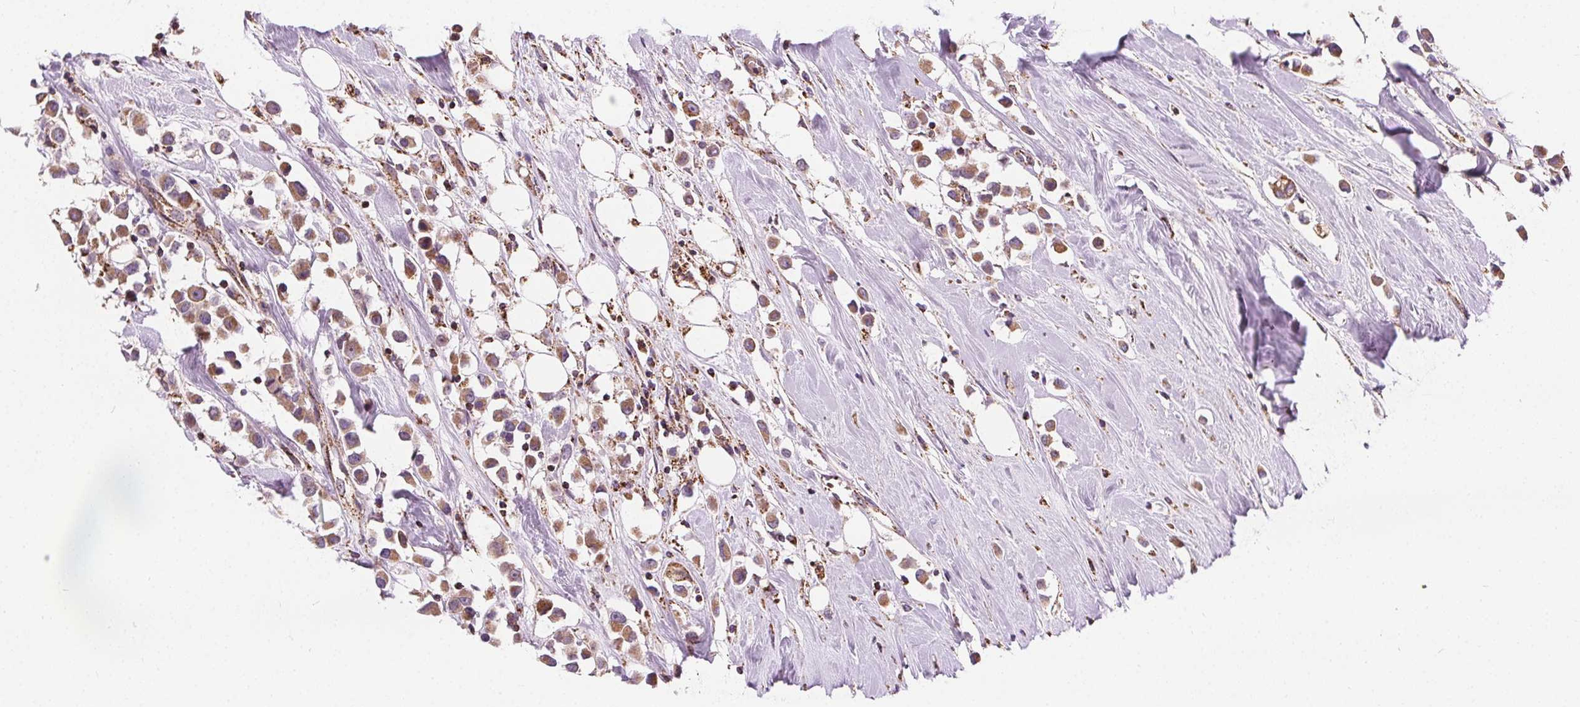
{"staining": {"intensity": "moderate", "quantity": ">75%", "location": "cytoplasmic/membranous"}, "tissue": "breast cancer", "cell_type": "Tumor cells", "image_type": "cancer", "snomed": [{"axis": "morphology", "description": "Duct carcinoma"}, {"axis": "topography", "description": "Breast"}], "caption": "Tumor cells show medium levels of moderate cytoplasmic/membranous expression in approximately >75% of cells in breast cancer.", "gene": "GOLT1B", "patient": {"sex": "female", "age": 61}}